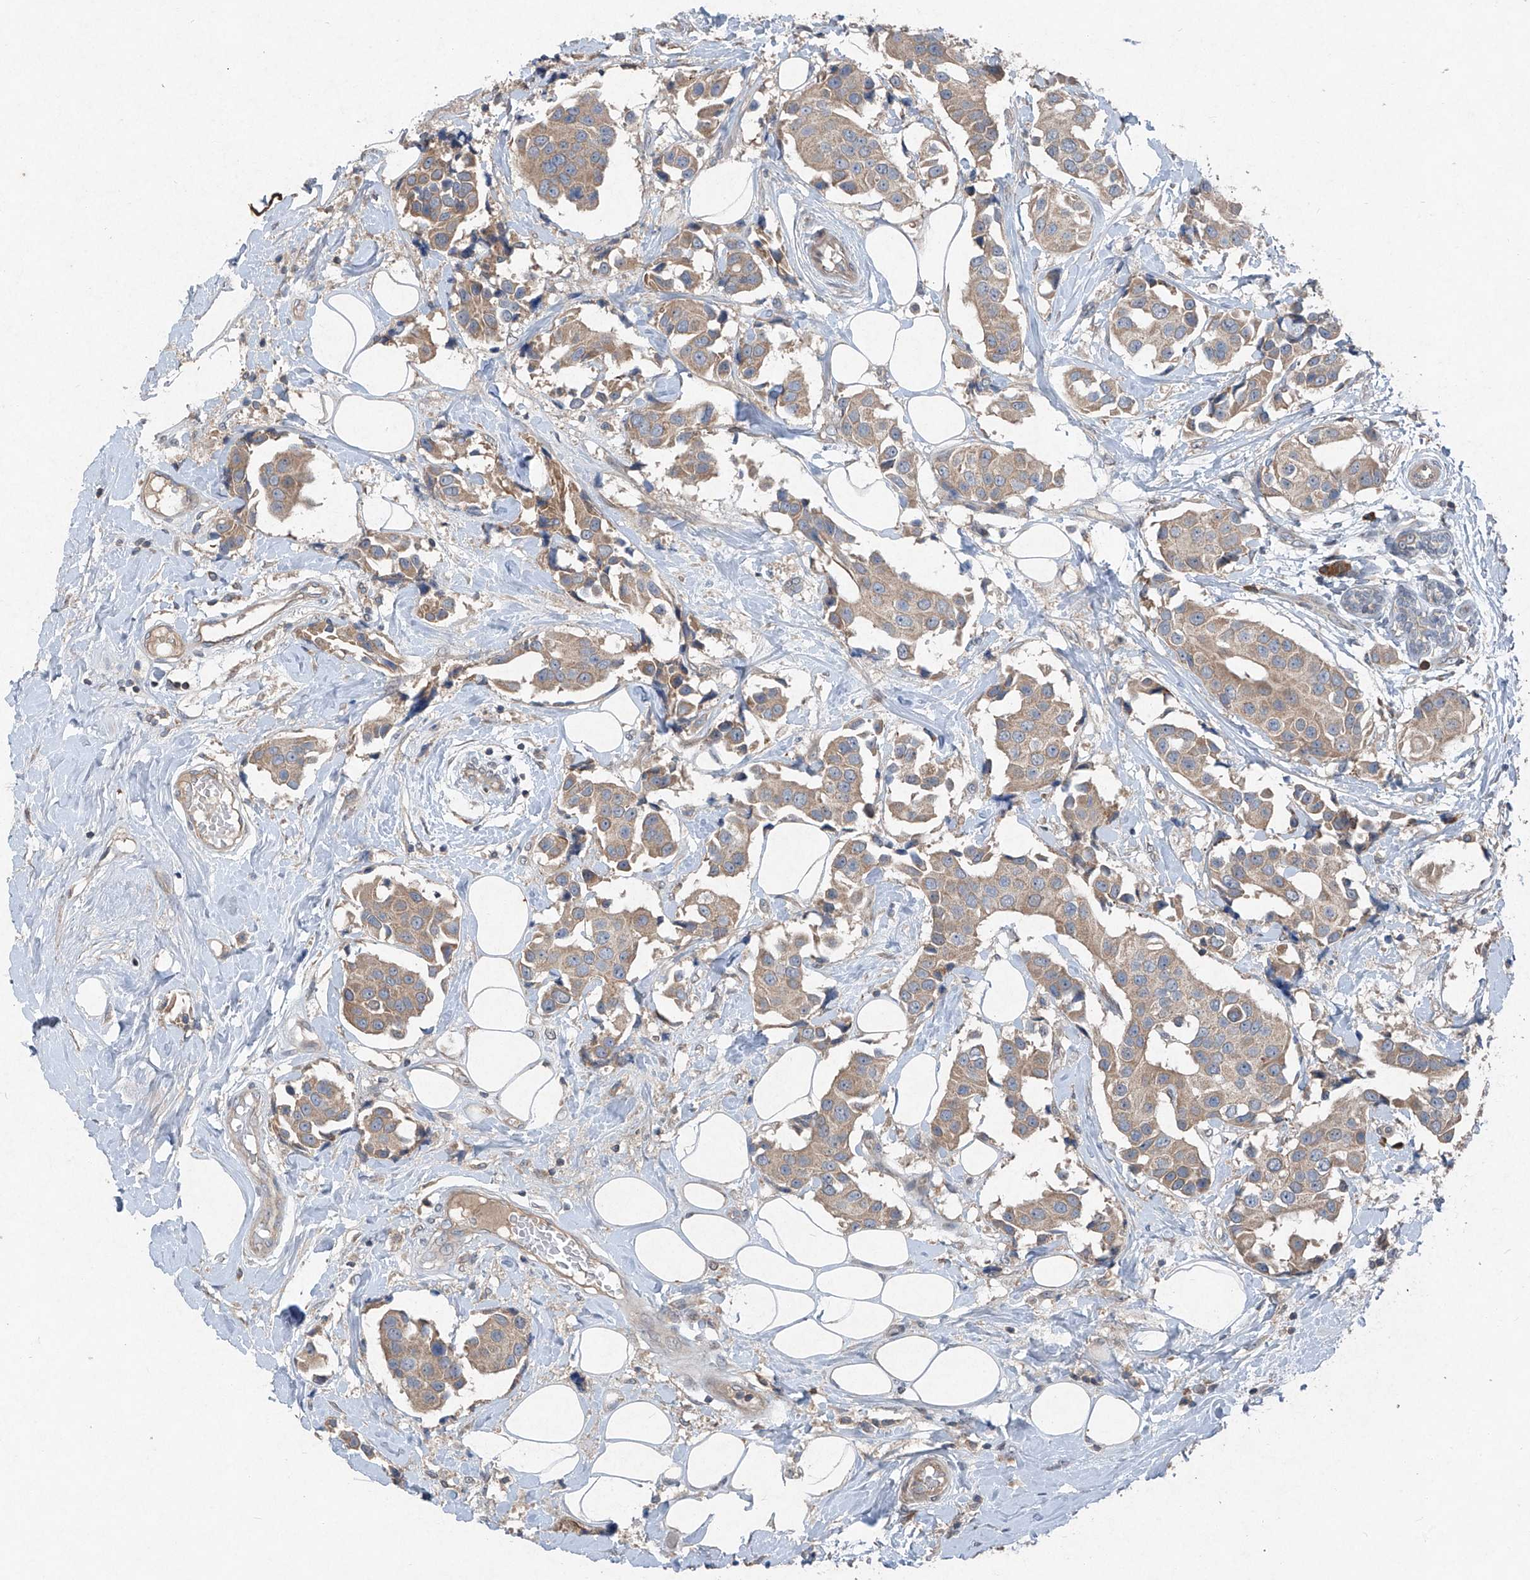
{"staining": {"intensity": "weak", "quantity": ">75%", "location": "cytoplasmic/membranous"}, "tissue": "breast cancer", "cell_type": "Tumor cells", "image_type": "cancer", "snomed": [{"axis": "morphology", "description": "Normal tissue, NOS"}, {"axis": "morphology", "description": "Duct carcinoma"}, {"axis": "topography", "description": "Breast"}], "caption": "Protein staining demonstrates weak cytoplasmic/membranous staining in about >75% of tumor cells in breast cancer. The staining was performed using DAB to visualize the protein expression in brown, while the nuclei were stained in blue with hematoxylin (Magnification: 20x).", "gene": "FOXRED2", "patient": {"sex": "female", "age": 39}}